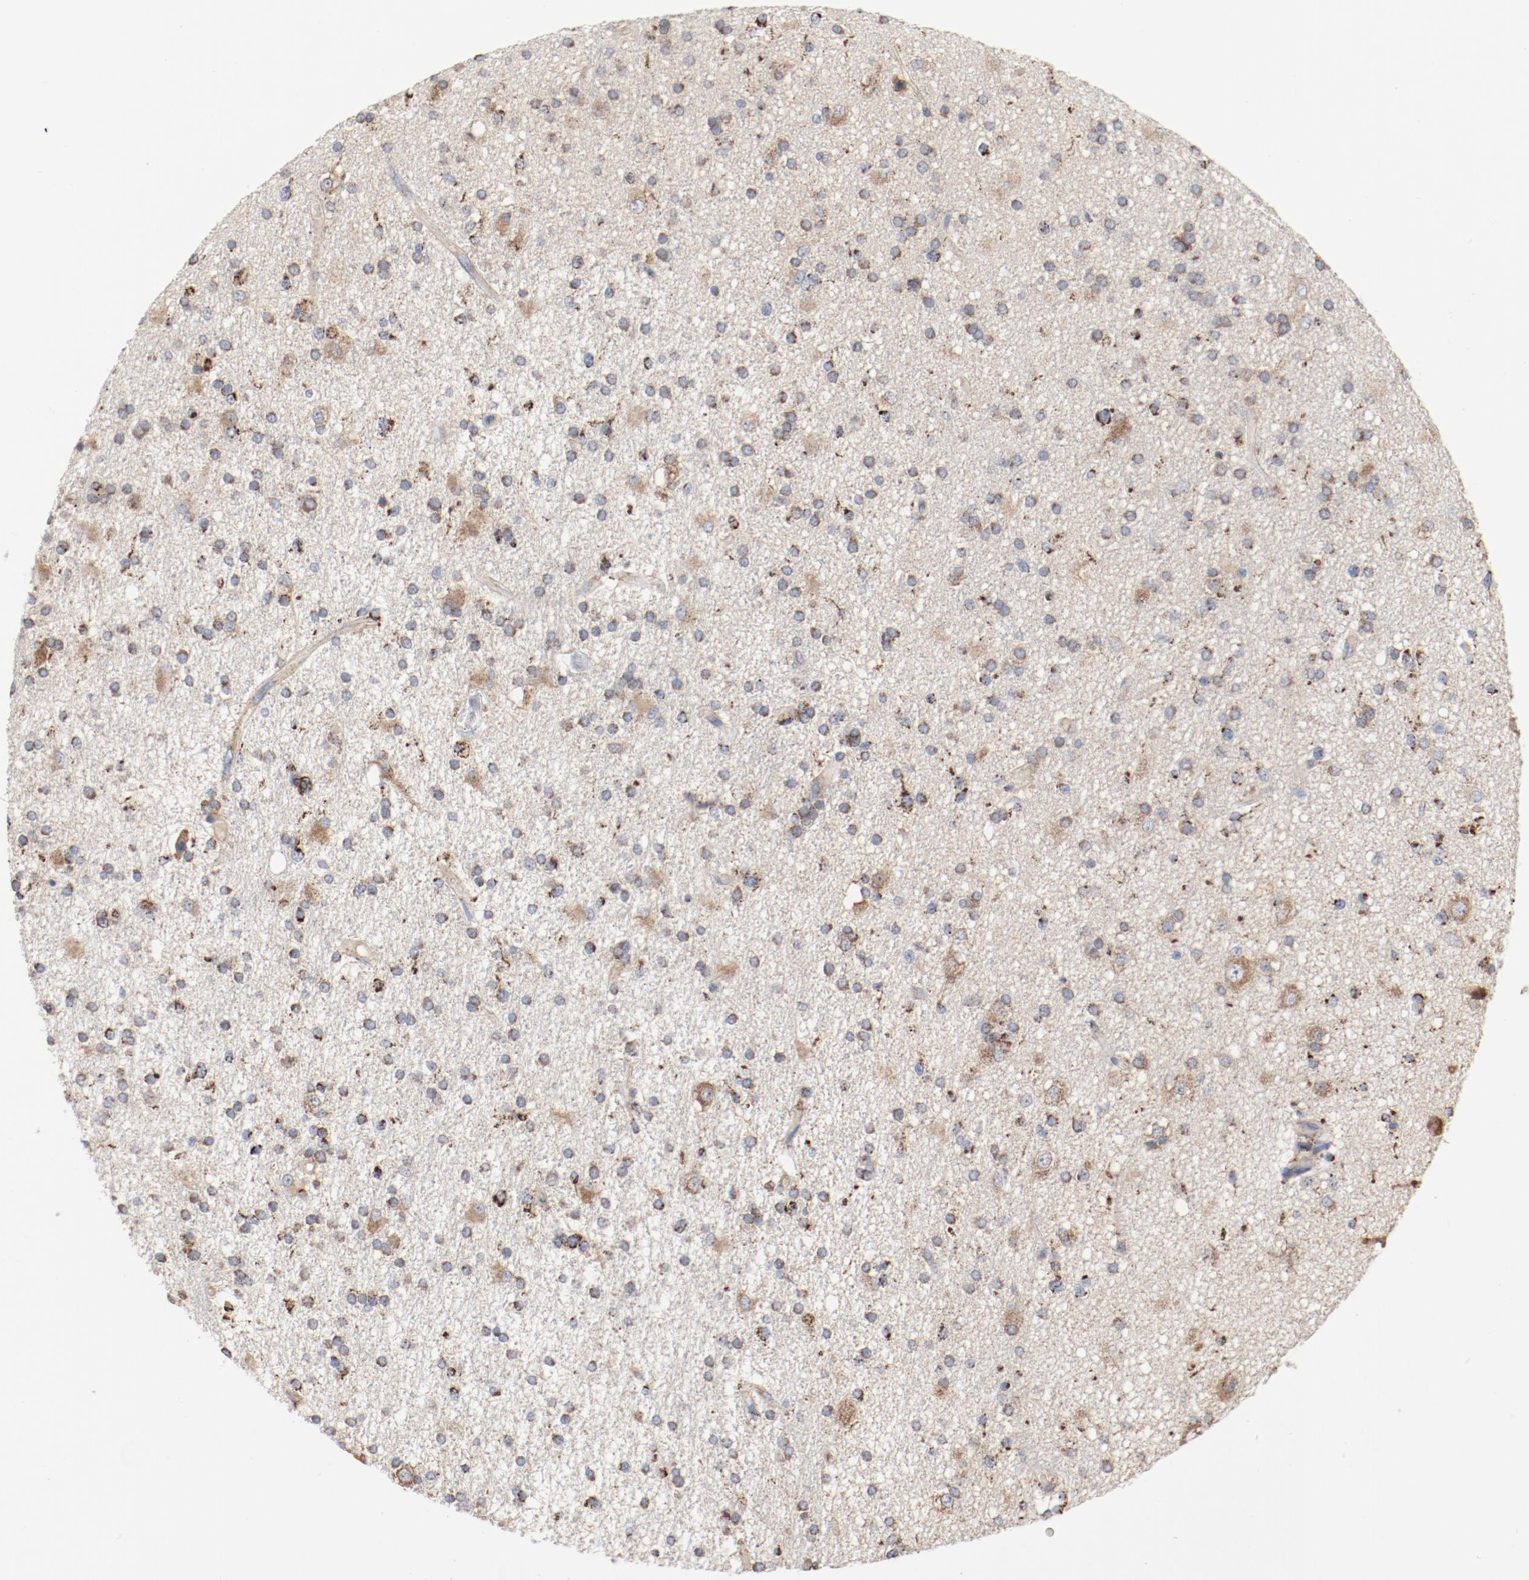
{"staining": {"intensity": "moderate", "quantity": "25%-75%", "location": "cytoplasmic/membranous"}, "tissue": "glioma", "cell_type": "Tumor cells", "image_type": "cancer", "snomed": [{"axis": "morphology", "description": "Glioma, malignant, High grade"}, {"axis": "topography", "description": "Brain"}], "caption": "Immunohistochemical staining of human malignant high-grade glioma demonstrates medium levels of moderate cytoplasmic/membranous protein staining in approximately 25%-75% of tumor cells.", "gene": "SETD3", "patient": {"sex": "male", "age": 33}}